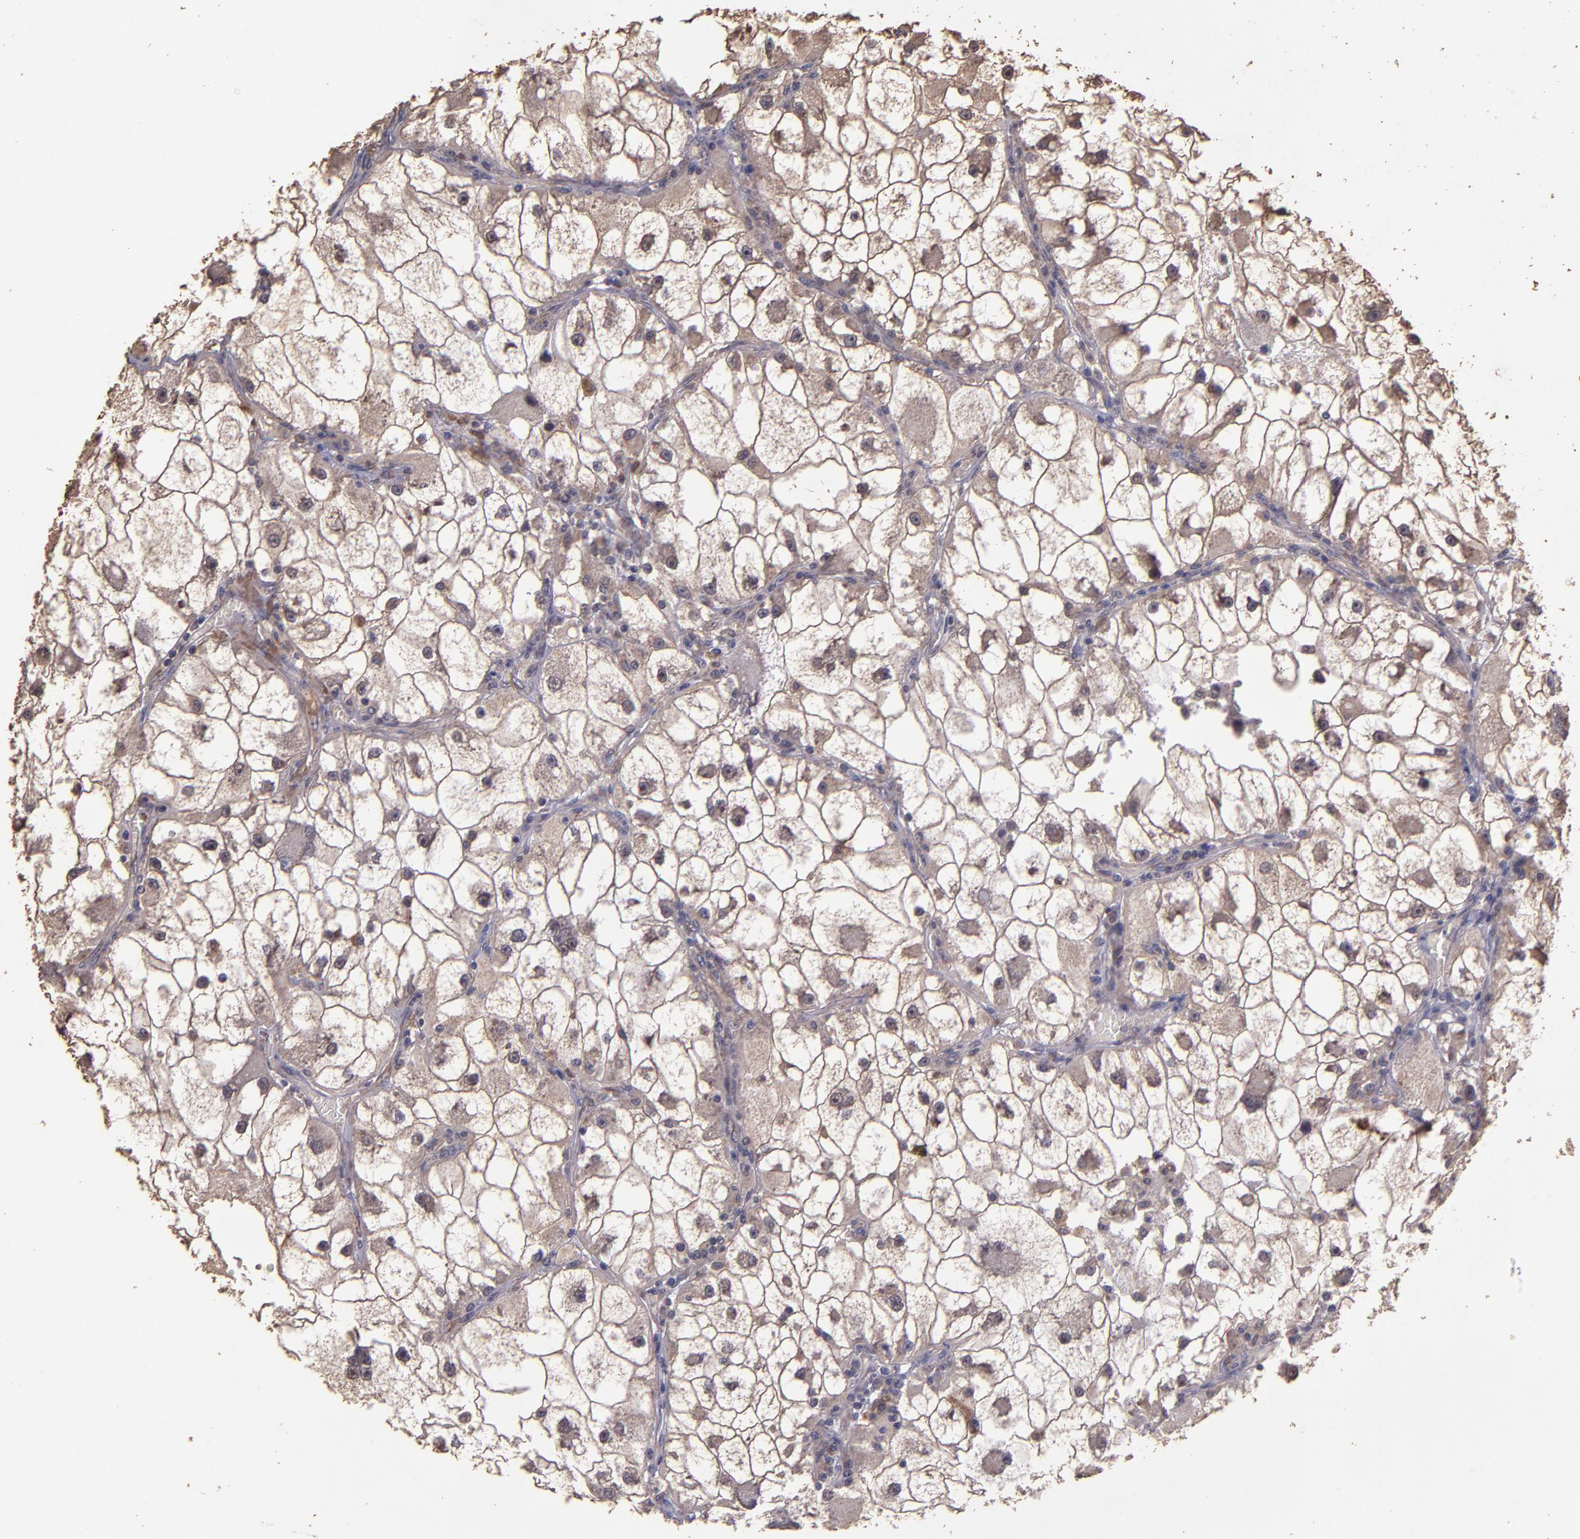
{"staining": {"intensity": "weak", "quantity": ">75%", "location": "cytoplasmic/membranous"}, "tissue": "renal cancer", "cell_type": "Tumor cells", "image_type": "cancer", "snomed": [{"axis": "morphology", "description": "Adenocarcinoma, NOS"}, {"axis": "topography", "description": "Kidney"}], "caption": "The image reveals immunohistochemical staining of renal adenocarcinoma. There is weak cytoplasmic/membranous expression is identified in about >75% of tumor cells.", "gene": "HECTD1", "patient": {"sex": "female", "age": 73}}